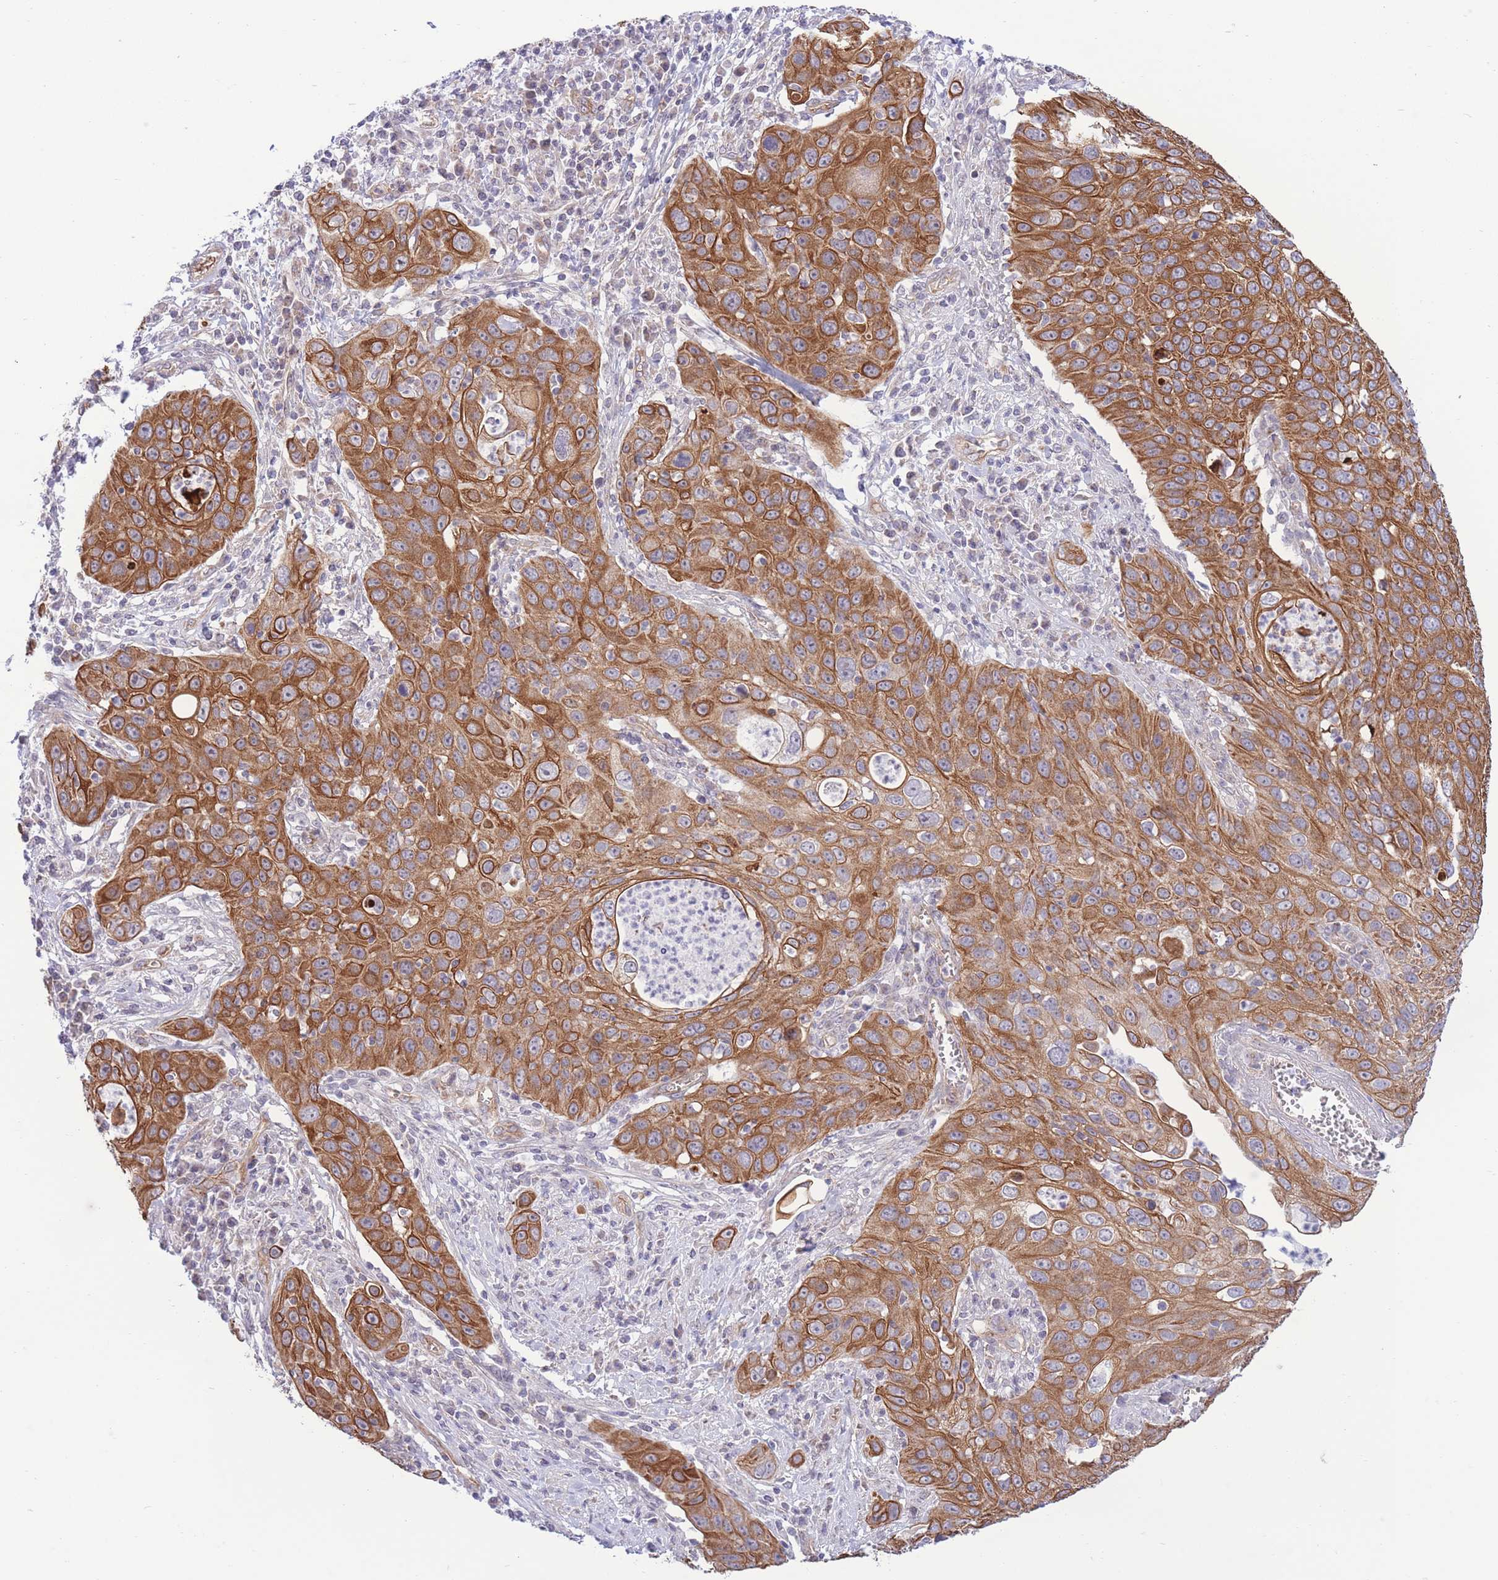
{"staining": {"intensity": "moderate", "quantity": ">75%", "location": "cytoplasmic/membranous"}, "tissue": "cervical cancer", "cell_type": "Tumor cells", "image_type": "cancer", "snomed": [{"axis": "morphology", "description": "Squamous cell carcinoma, NOS"}, {"axis": "topography", "description": "Cervix"}], "caption": "Immunohistochemistry photomicrograph of neoplastic tissue: human cervical cancer stained using immunohistochemistry shows medium levels of moderate protein expression localized specifically in the cytoplasmic/membranous of tumor cells, appearing as a cytoplasmic/membranous brown color.", "gene": "MRPS31", "patient": {"sex": "female", "age": 36}}